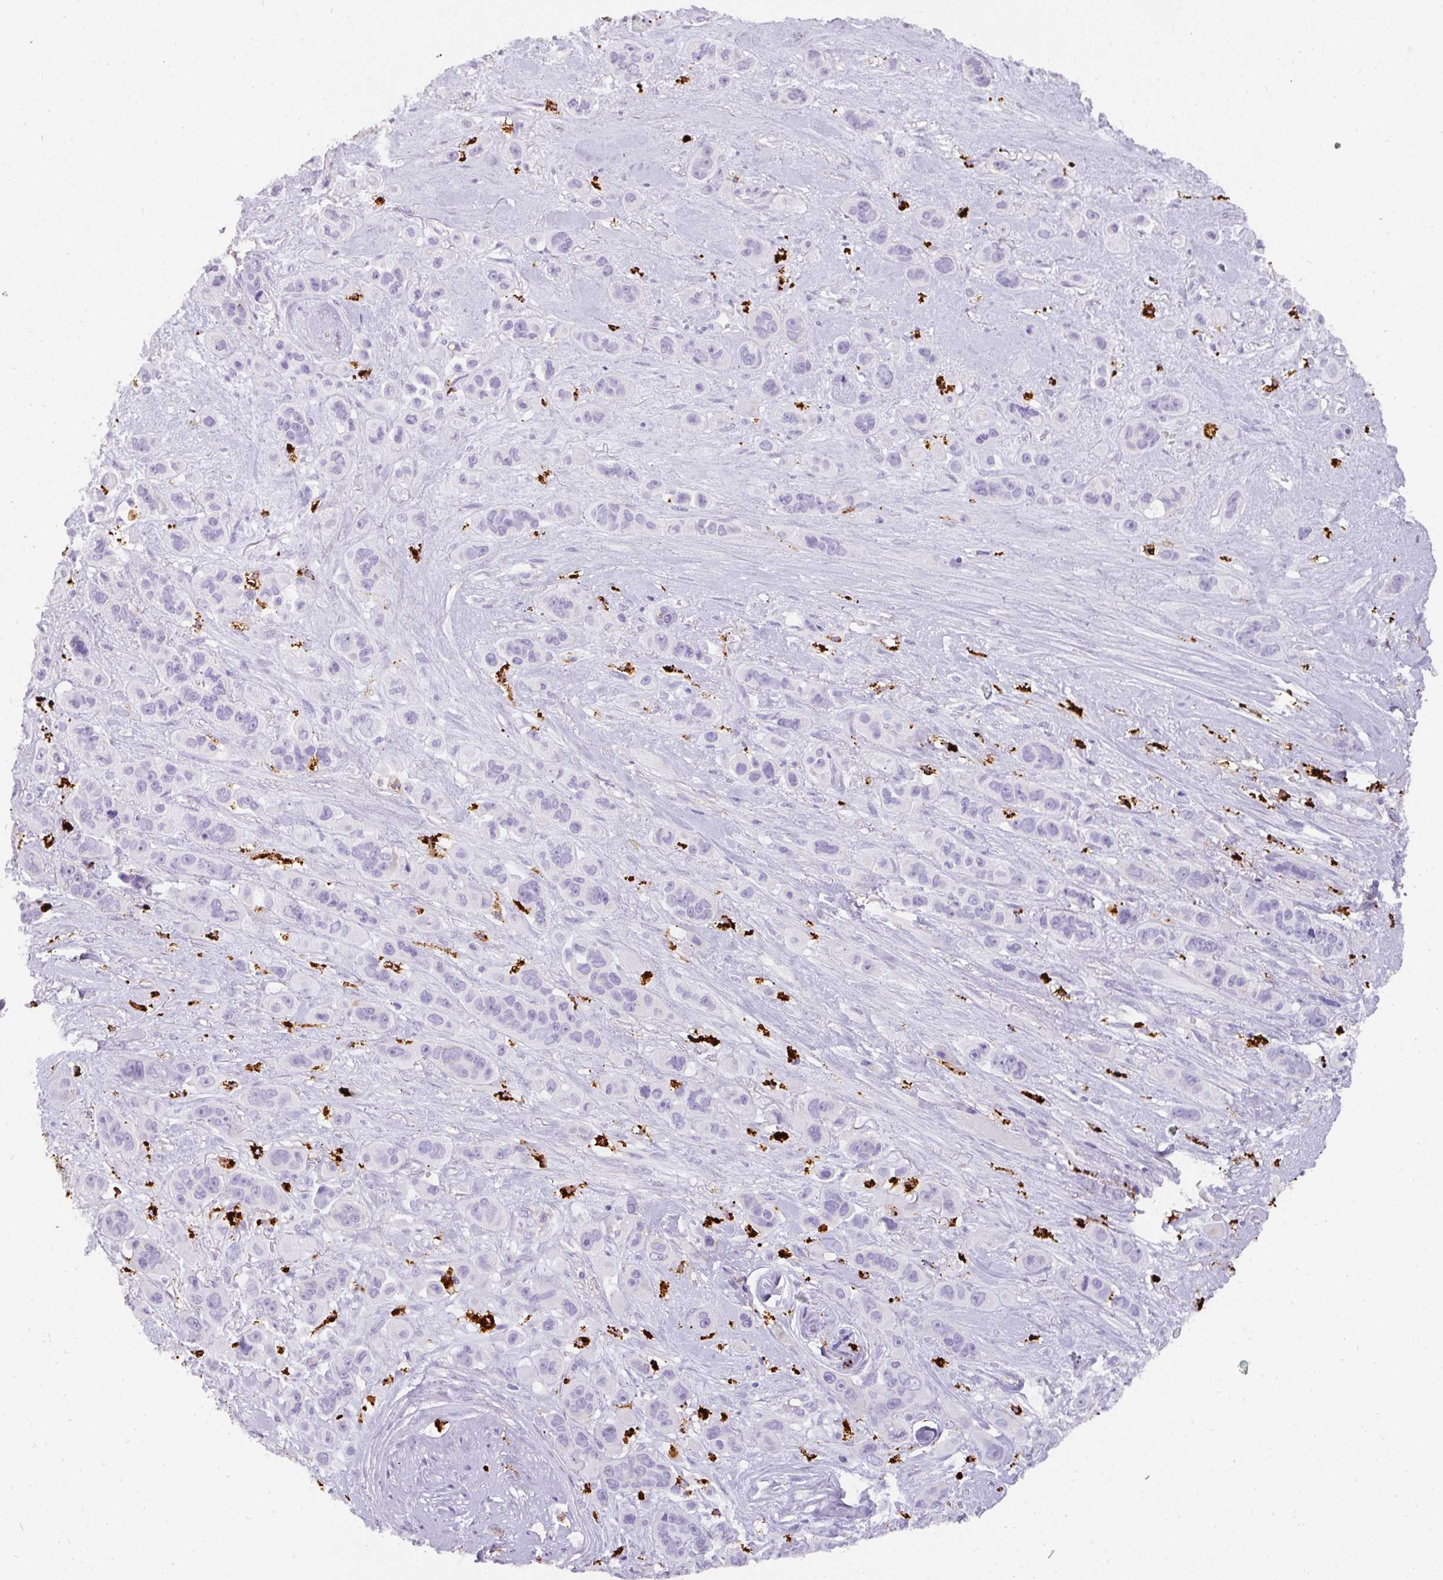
{"staining": {"intensity": "negative", "quantity": "none", "location": "none"}, "tissue": "skin cancer", "cell_type": "Tumor cells", "image_type": "cancer", "snomed": [{"axis": "morphology", "description": "Squamous cell carcinoma, NOS"}, {"axis": "topography", "description": "Skin"}], "caption": "Human skin cancer (squamous cell carcinoma) stained for a protein using IHC exhibits no staining in tumor cells.", "gene": "MMACHC", "patient": {"sex": "male", "age": 67}}